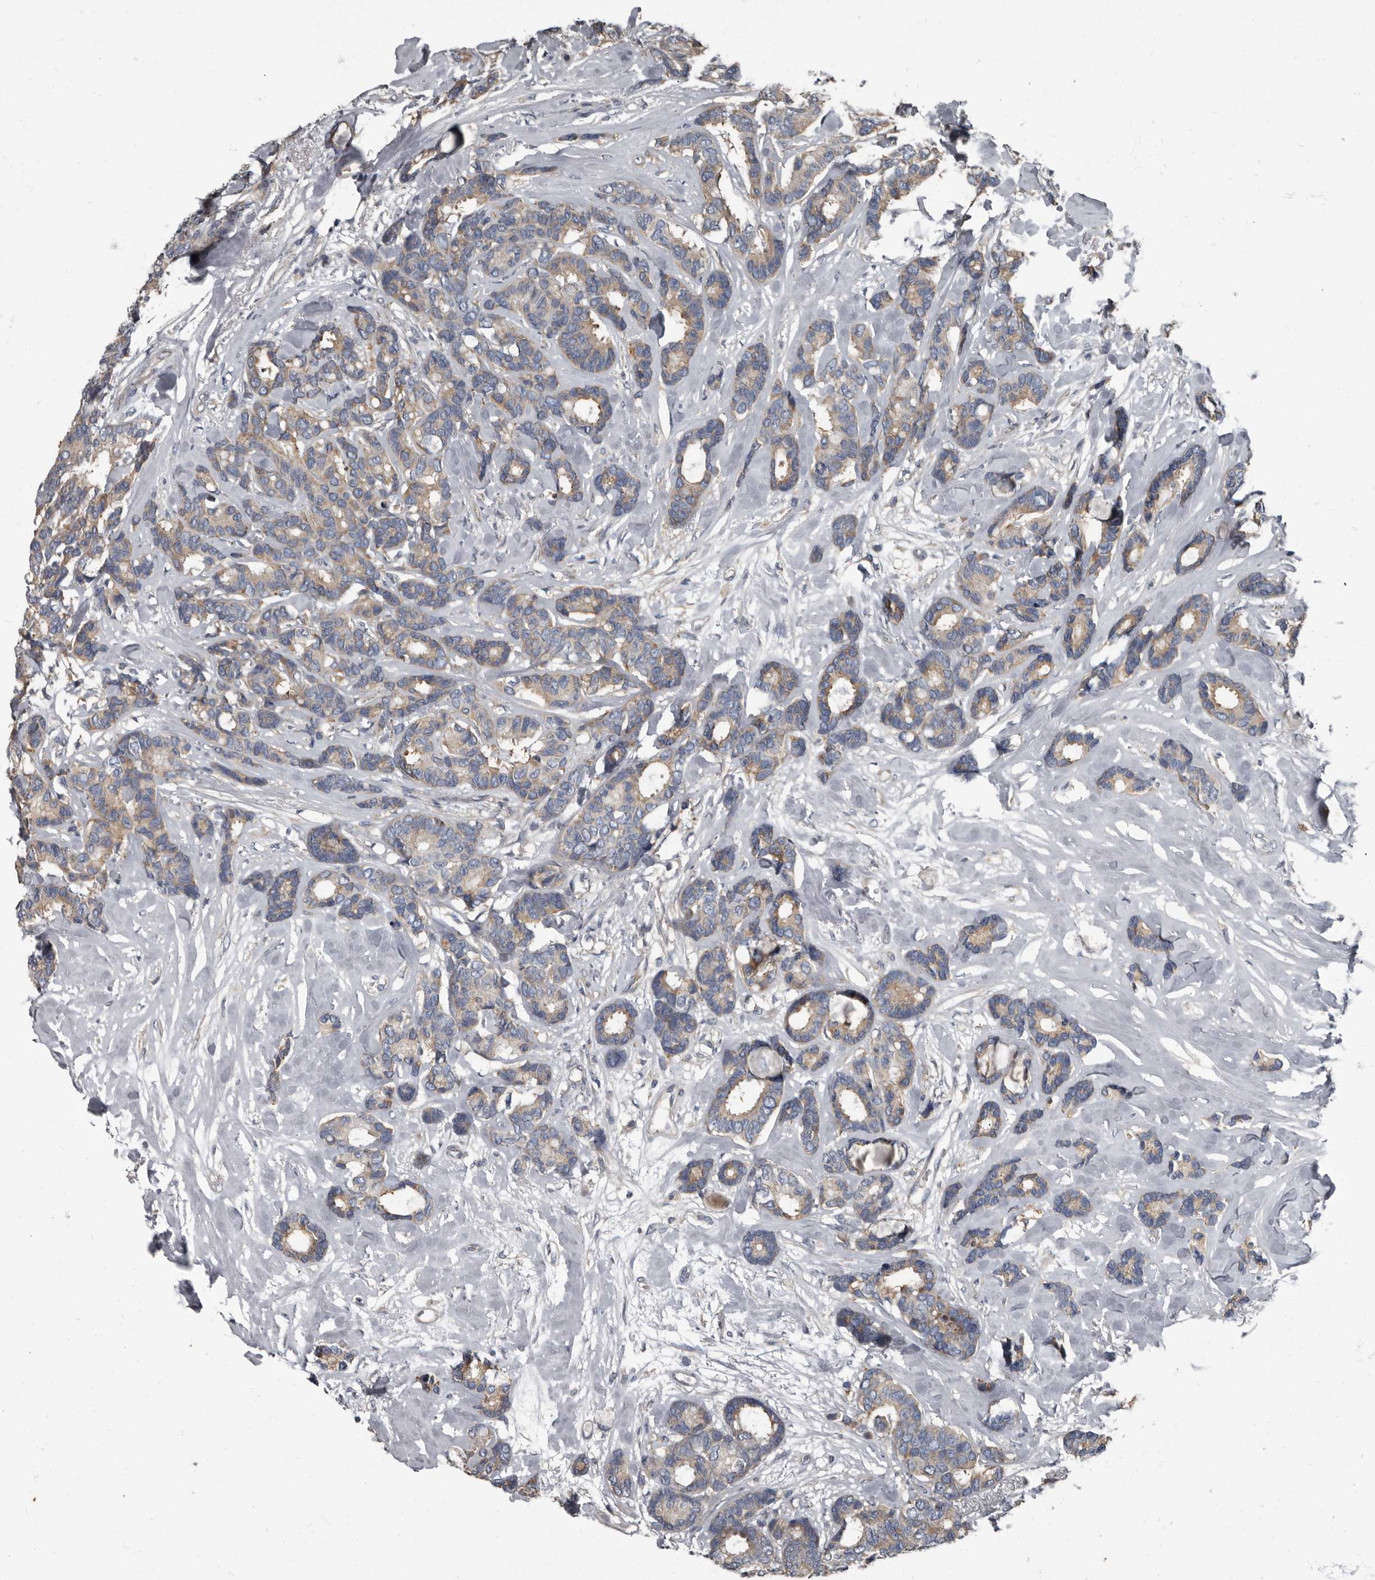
{"staining": {"intensity": "moderate", "quantity": "25%-75%", "location": "cytoplasmic/membranous"}, "tissue": "breast cancer", "cell_type": "Tumor cells", "image_type": "cancer", "snomed": [{"axis": "morphology", "description": "Duct carcinoma"}, {"axis": "topography", "description": "Breast"}], "caption": "This photomicrograph reveals IHC staining of human breast cancer (intraductal carcinoma), with medium moderate cytoplasmic/membranous staining in approximately 25%-75% of tumor cells.", "gene": "TPD52L1", "patient": {"sex": "female", "age": 87}}